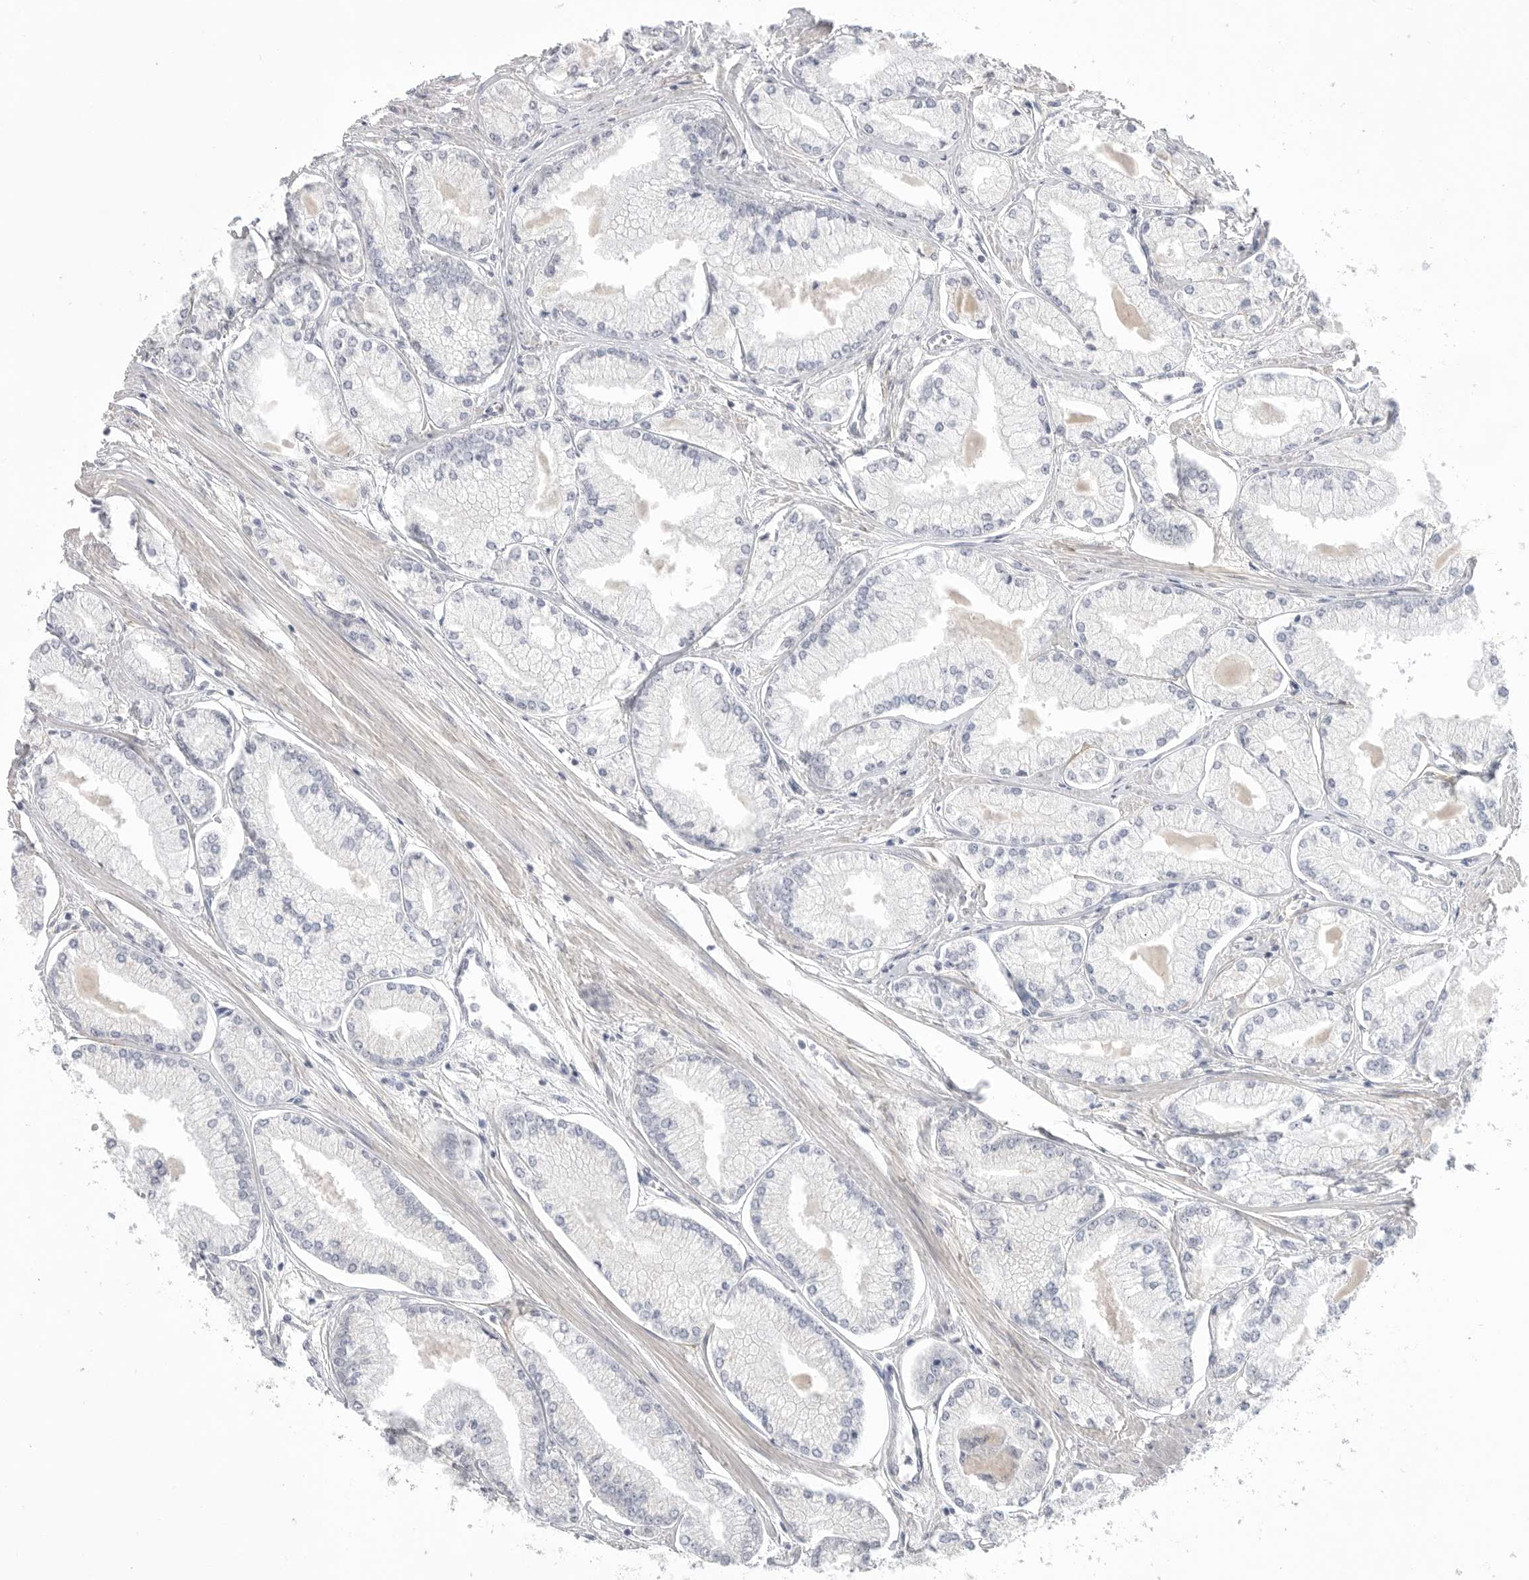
{"staining": {"intensity": "negative", "quantity": "none", "location": "none"}, "tissue": "prostate cancer", "cell_type": "Tumor cells", "image_type": "cancer", "snomed": [{"axis": "morphology", "description": "Adenocarcinoma, Low grade"}, {"axis": "topography", "description": "Prostate"}], "caption": "This is a micrograph of IHC staining of prostate cancer, which shows no expression in tumor cells.", "gene": "FBN2", "patient": {"sex": "male", "age": 52}}